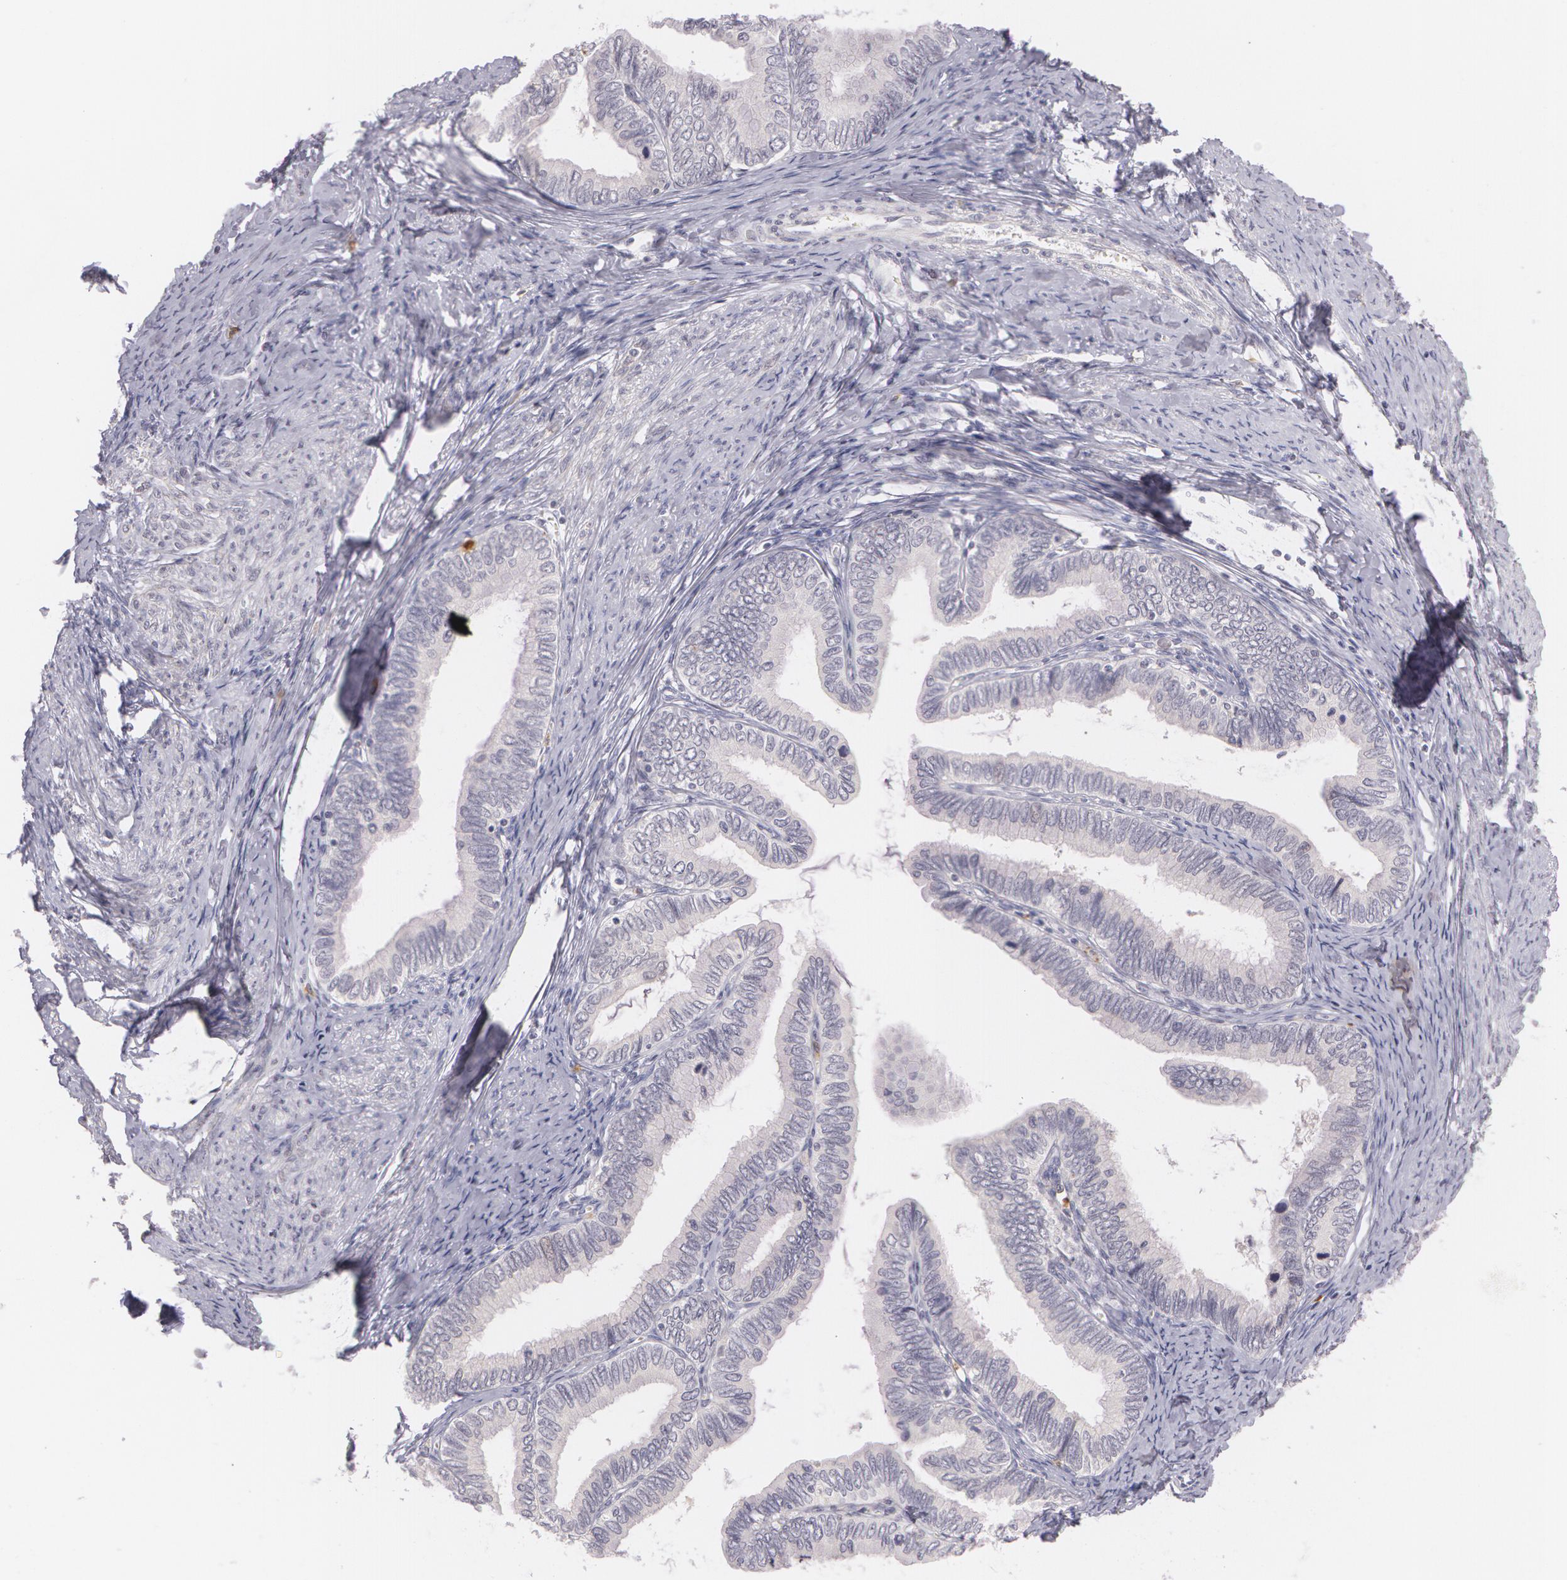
{"staining": {"intensity": "negative", "quantity": "none", "location": "none"}, "tissue": "cervical cancer", "cell_type": "Tumor cells", "image_type": "cancer", "snomed": [{"axis": "morphology", "description": "Adenocarcinoma, NOS"}, {"axis": "topography", "description": "Cervix"}], "caption": "This is a image of immunohistochemistry staining of cervical cancer, which shows no positivity in tumor cells.", "gene": "LBP", "patient": {"sex": "female", "age": 49}}